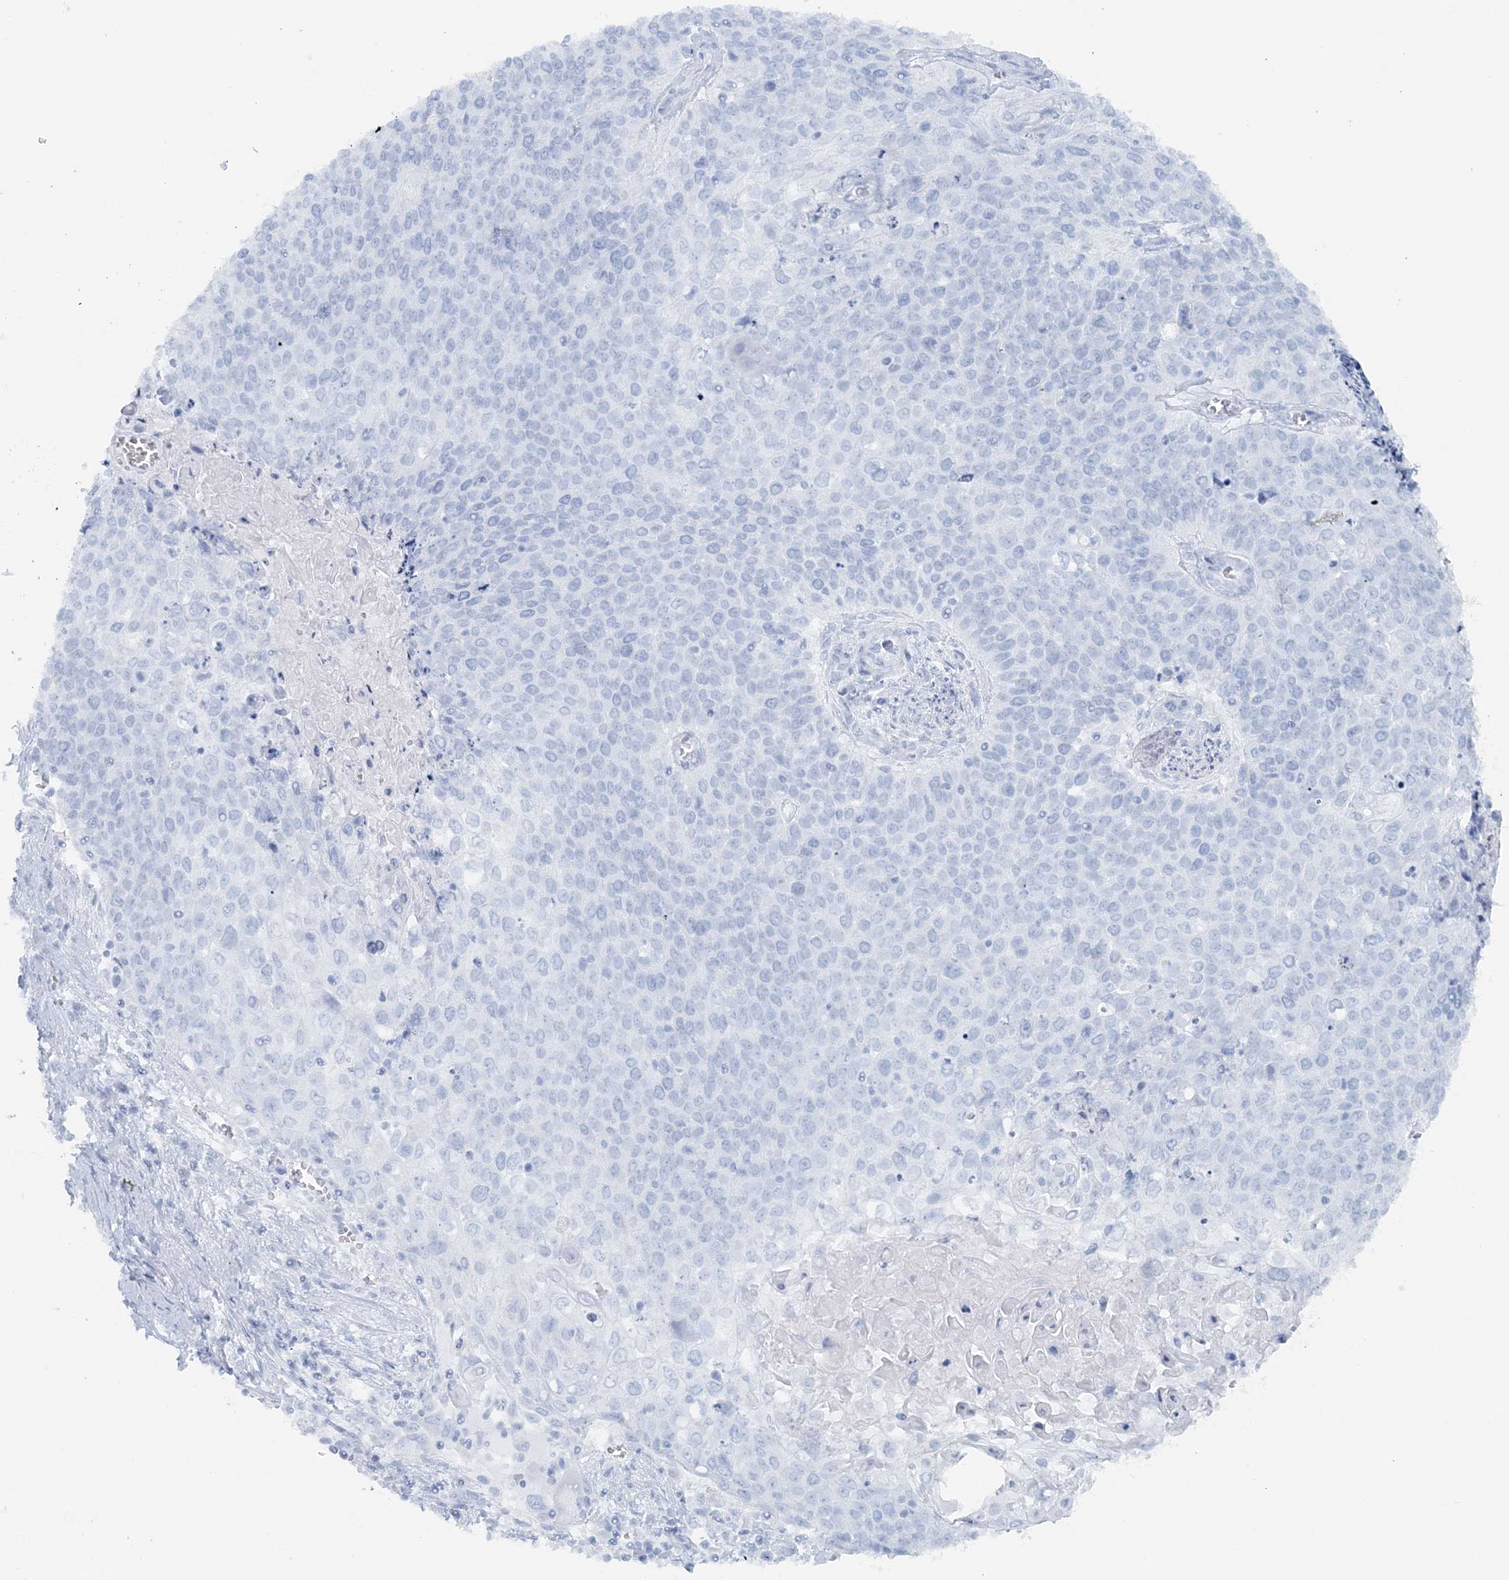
{"staining": {"intensity": "negative", "quantity": "none", "location": "none"}, "tissue": "cervical cancer", "cell_type": "Tumor cells", "image_type": "cancer", "snomed": [{"axis": "morphology", "description": "Squamous cell carcinoma, NOS"}, {"axis": "topography", "description": "Cervix"}], "caption": "Immunohistochemistry image of neoplastic tissue: cervical cancer stained with DAB exhibits no significant protein expression in tumor cells.", "gene": "ATP11A", "patient": {"sex": "female", "age": 39}}